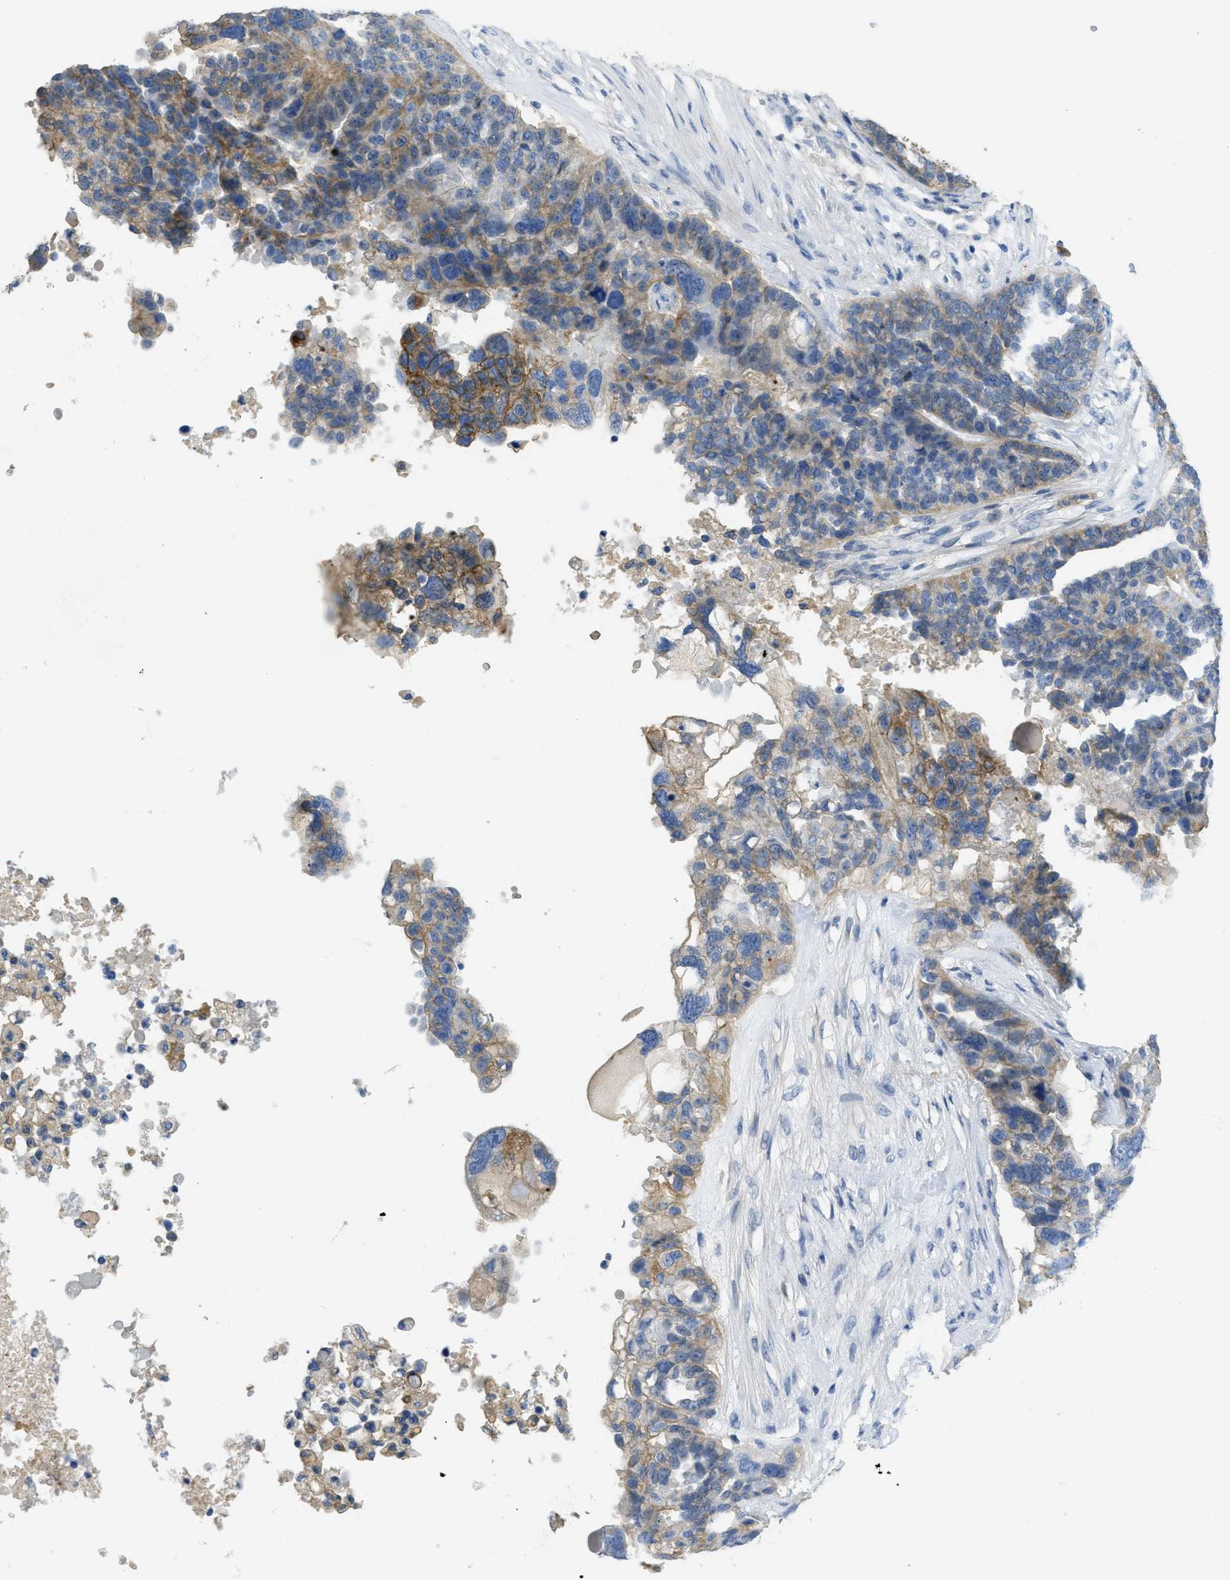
{"staining": {"intensity": "moderate", "quantity": ">75%", "location": "cytoplasmic/membranous"}, "tissue": "ovarian cancer", "cell_type": "Tumor cells", "image_type": "cancer", "snomed": [{"axis": "morphology", "description": "Cystadenocarcinoma, serous, NOS"}, {"axis": "topography", "description": "Ovary"}], "caption": "Protein staining of ovarian serous cystadenocarcinoma tissue shows moderate cytoplasmic/membranous expression in approximately >75% of tumor cells.", "gene": "CNNM4", "patient": {"sex": "female", "age": 59}}